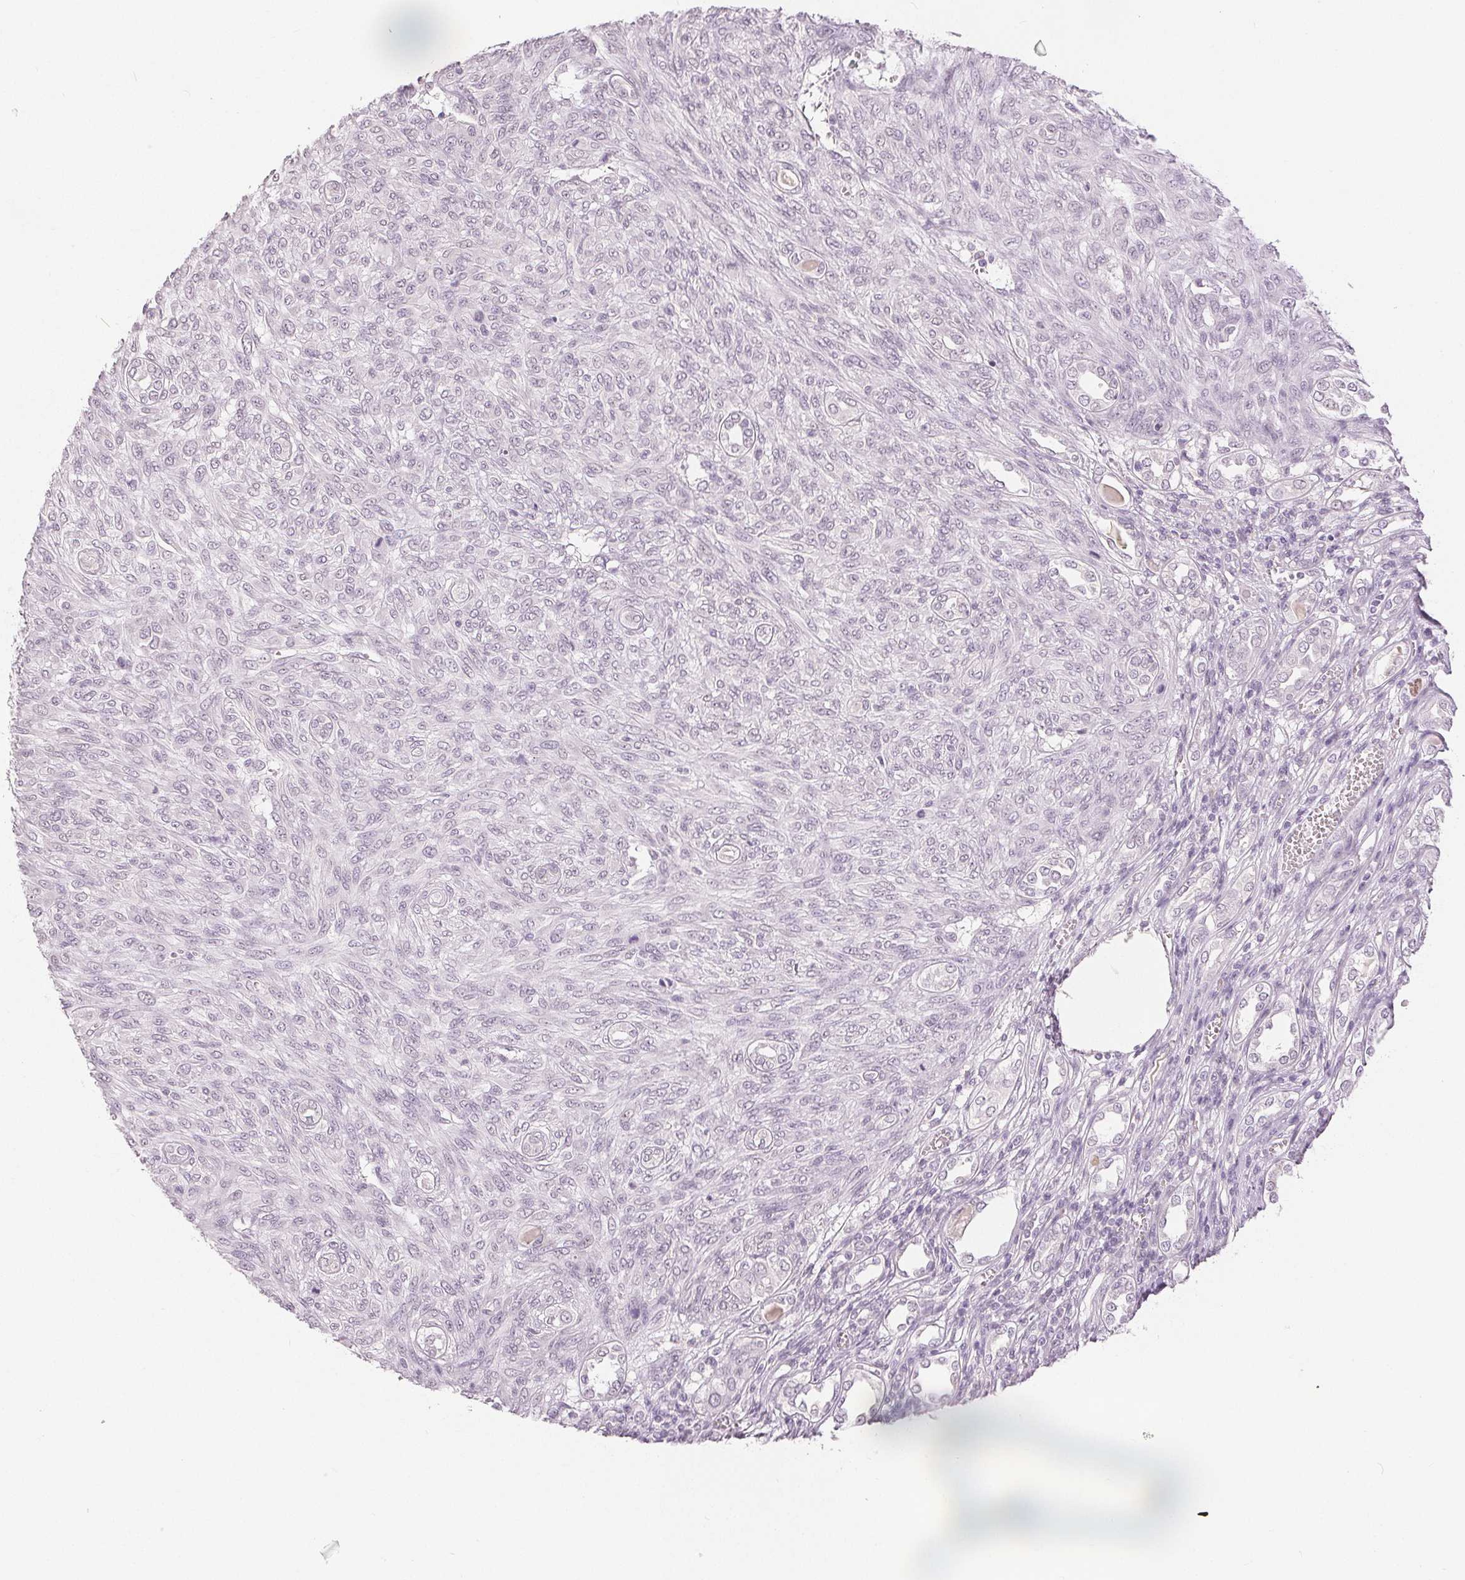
{"staining": {"intensity": "negative", "quantity": "none", "location": "none"}, "tissue": "renal cancer", "cell_type": "Tumor cells", "image_type": "cancer", "snomed": [{"axis": "morphology", "description": "Adenocarcinoma, NOS"}, {"axis": "topography", "description": "Kidney"}], "caption": "Immunohistochemistry (IHC) of renal adenocarcinoma displays no expression in tumor cells.", "gene": "SLC27A5", "patient": {"sex": "male", "age": 58}}